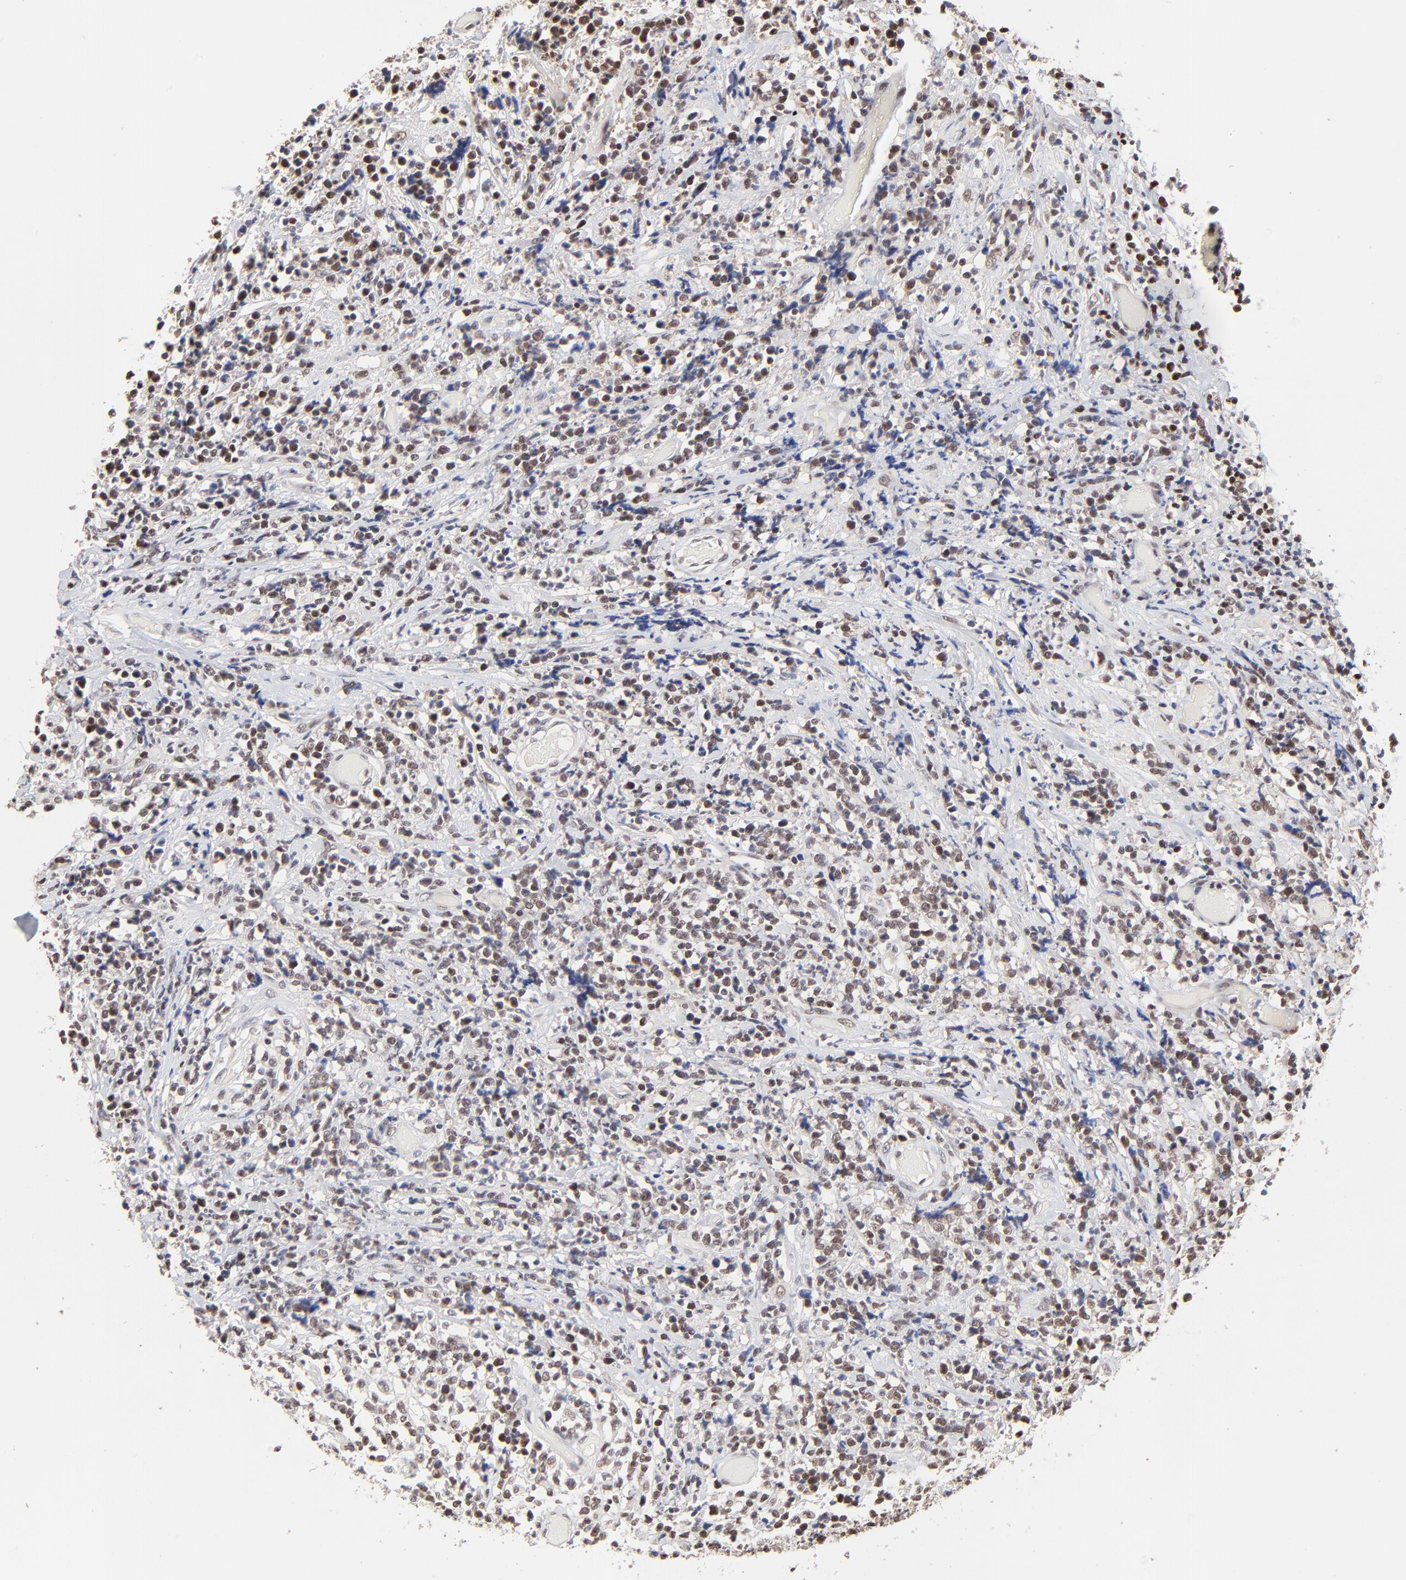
{"staining": {"intensity": "weak", "quantity": ">75%", "location": "nuclear"}, "tissue": "lymphoma", "cell_type": "Tumor cells", "image_type": "cancer", "snomed": [{"axis": "morphology", "description": "Malignant lymphoma, non-Hodgkin's type, High grade"}, {"axis": "topography", "description": "Colon"}], "caption": "A histopathology image of human malignant lymphoma, non-Hodgkin's type (high-grade) stained for a protein displays weak nuclear brown staining in tumor cells. Using DAB (brown) and hematoxylin (blue) stains, captured at high magnification using brightfield microscopy.", "gene": "DSN1", "patient": {"sex": "male", "age": 82}}